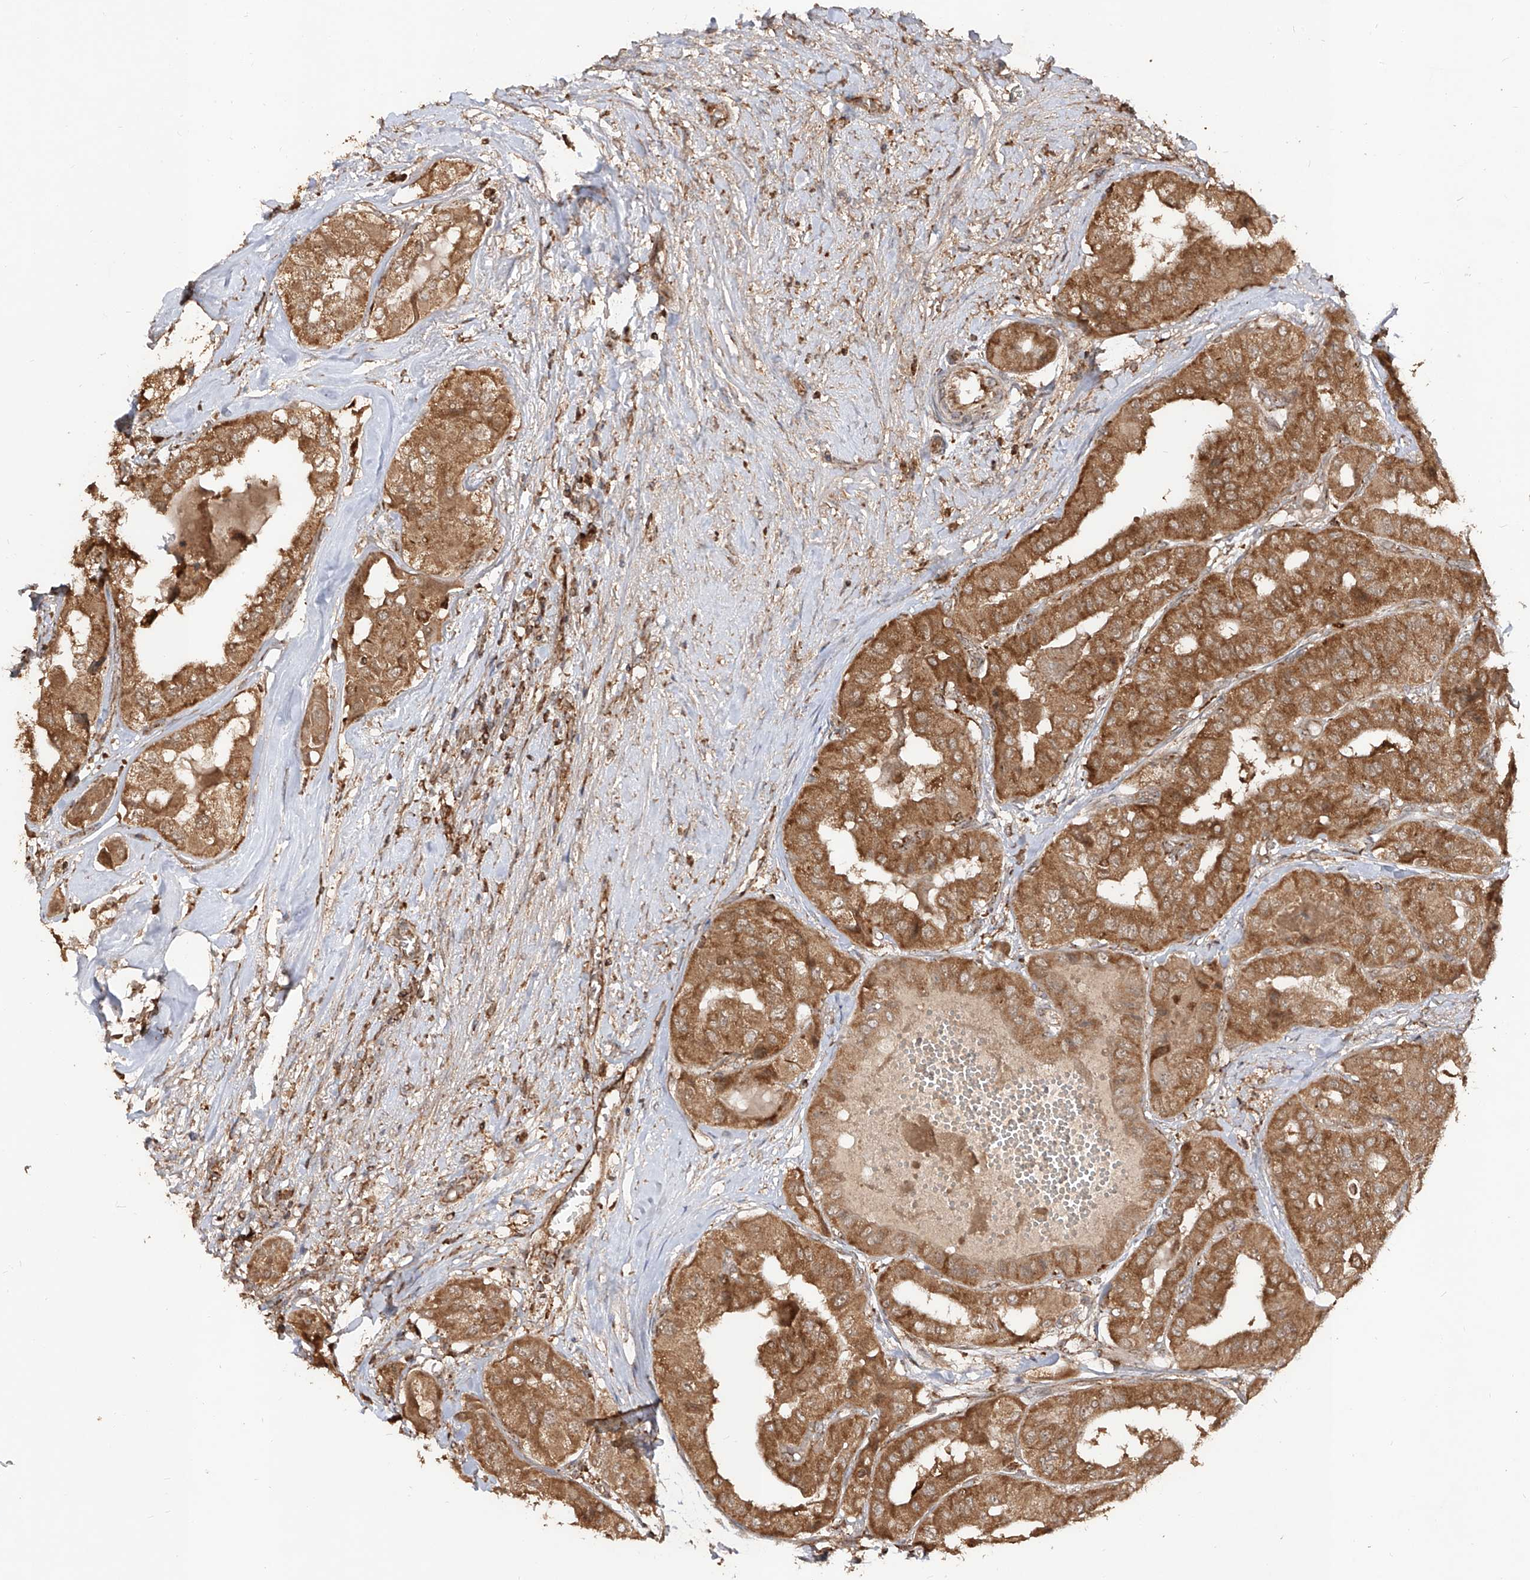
{"staining": {"intensity": "strong", "quantity": ">75%", "location": "cytoplasmic/membranous"}, "tissue": "thyroid cancer", "cell_type": "Tumor cells", "image_type": "cancer", "snomed": [{"axis": "morphology", "description": "Papillary adenocarcinoma, NOS"}, {"axis": "topography", "description": "Thyroid gland"}], "caption": "Human thyroid cancer (papillary adenocarcinoma) stained for a protein (brown) shows strong cytoplasmic/membranous positive positivity in about >75% of tumor cells.", "gene": "AIM2", "patient": {"sex": "female", "age": 59}}